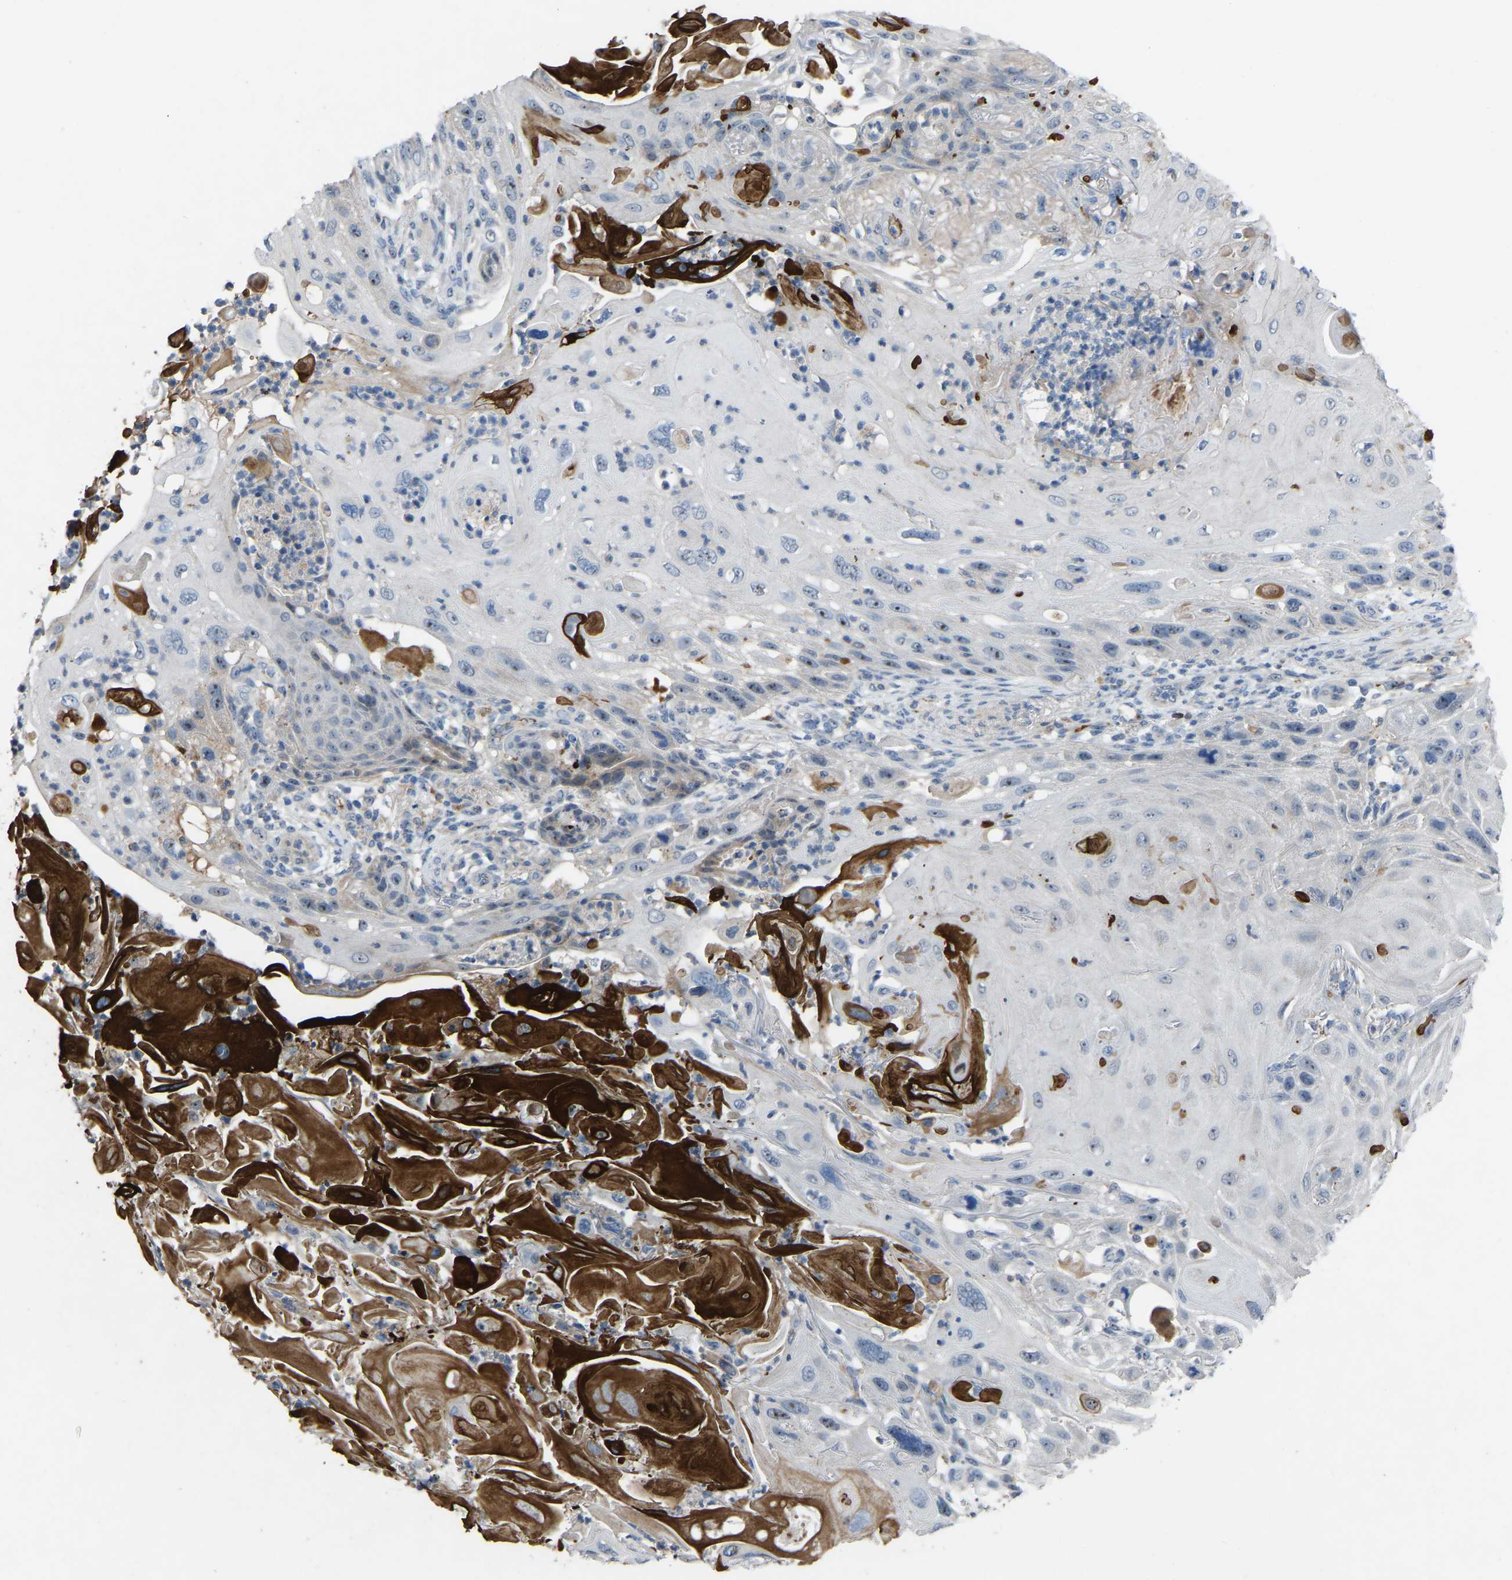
{"staining": {"intensity": "strong", "quantity": "<25%", "location": "cytoplasmic/membranous"}, "tissue": "skin cancer", "cell_type": "Tumor cells", "image_type": "cancer", "snomed": [{"axis": "morphology", "description": "Squamous cell carcinoma, NOS"}, {"axis": "topography", "description": "Skin"}], "caption": "Protein expression analysis of skin cancer (squamous cell carcinoma) shows strong cytoplasmic/membranous staining in approximately <25% of tumor cells.", "gene": "FHIT", "patient": {"sex": "female", "age": 77}}